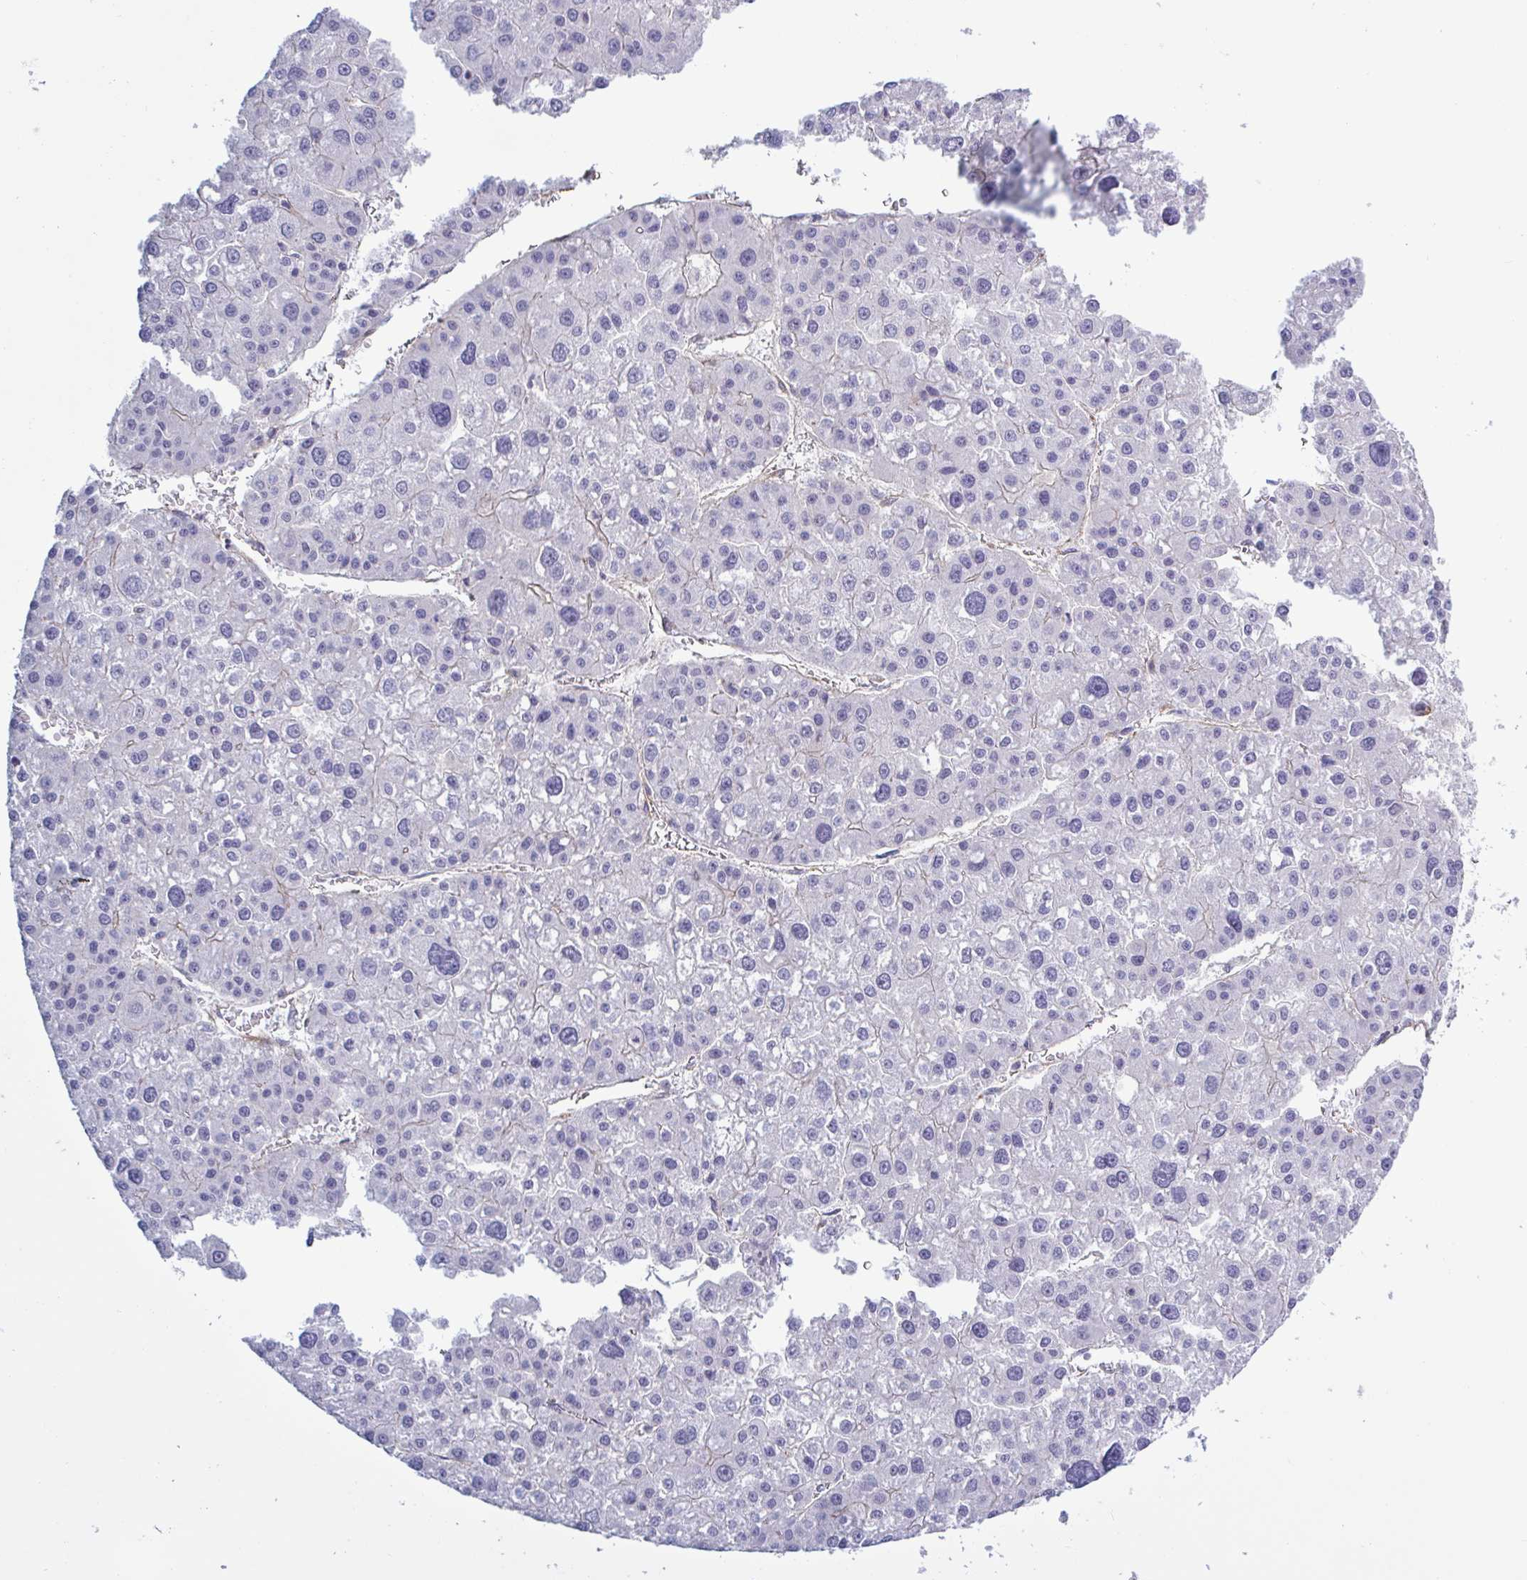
{"staining": {"intensity": "negative", "quantity": "none", "location": "none"}, "tissue": "liver cancer", "cell_type": "Tumor cells", "image_type": "cancer", "snomed": [{"axis": "morphology", "description": "Carcinoma, Hepatocellular, NOS"}, {"axis": "topography", "description": "Liver"}], "caption": "A micrograph of liver hepatocellular carcinoma stained for a protein reveals no brown staining in tumor cells. (Immunohistochemistry, brightfield microscopy, high magnification).", "gene": "SHISA7", "patient": {"sex": "male", "age": 73}}